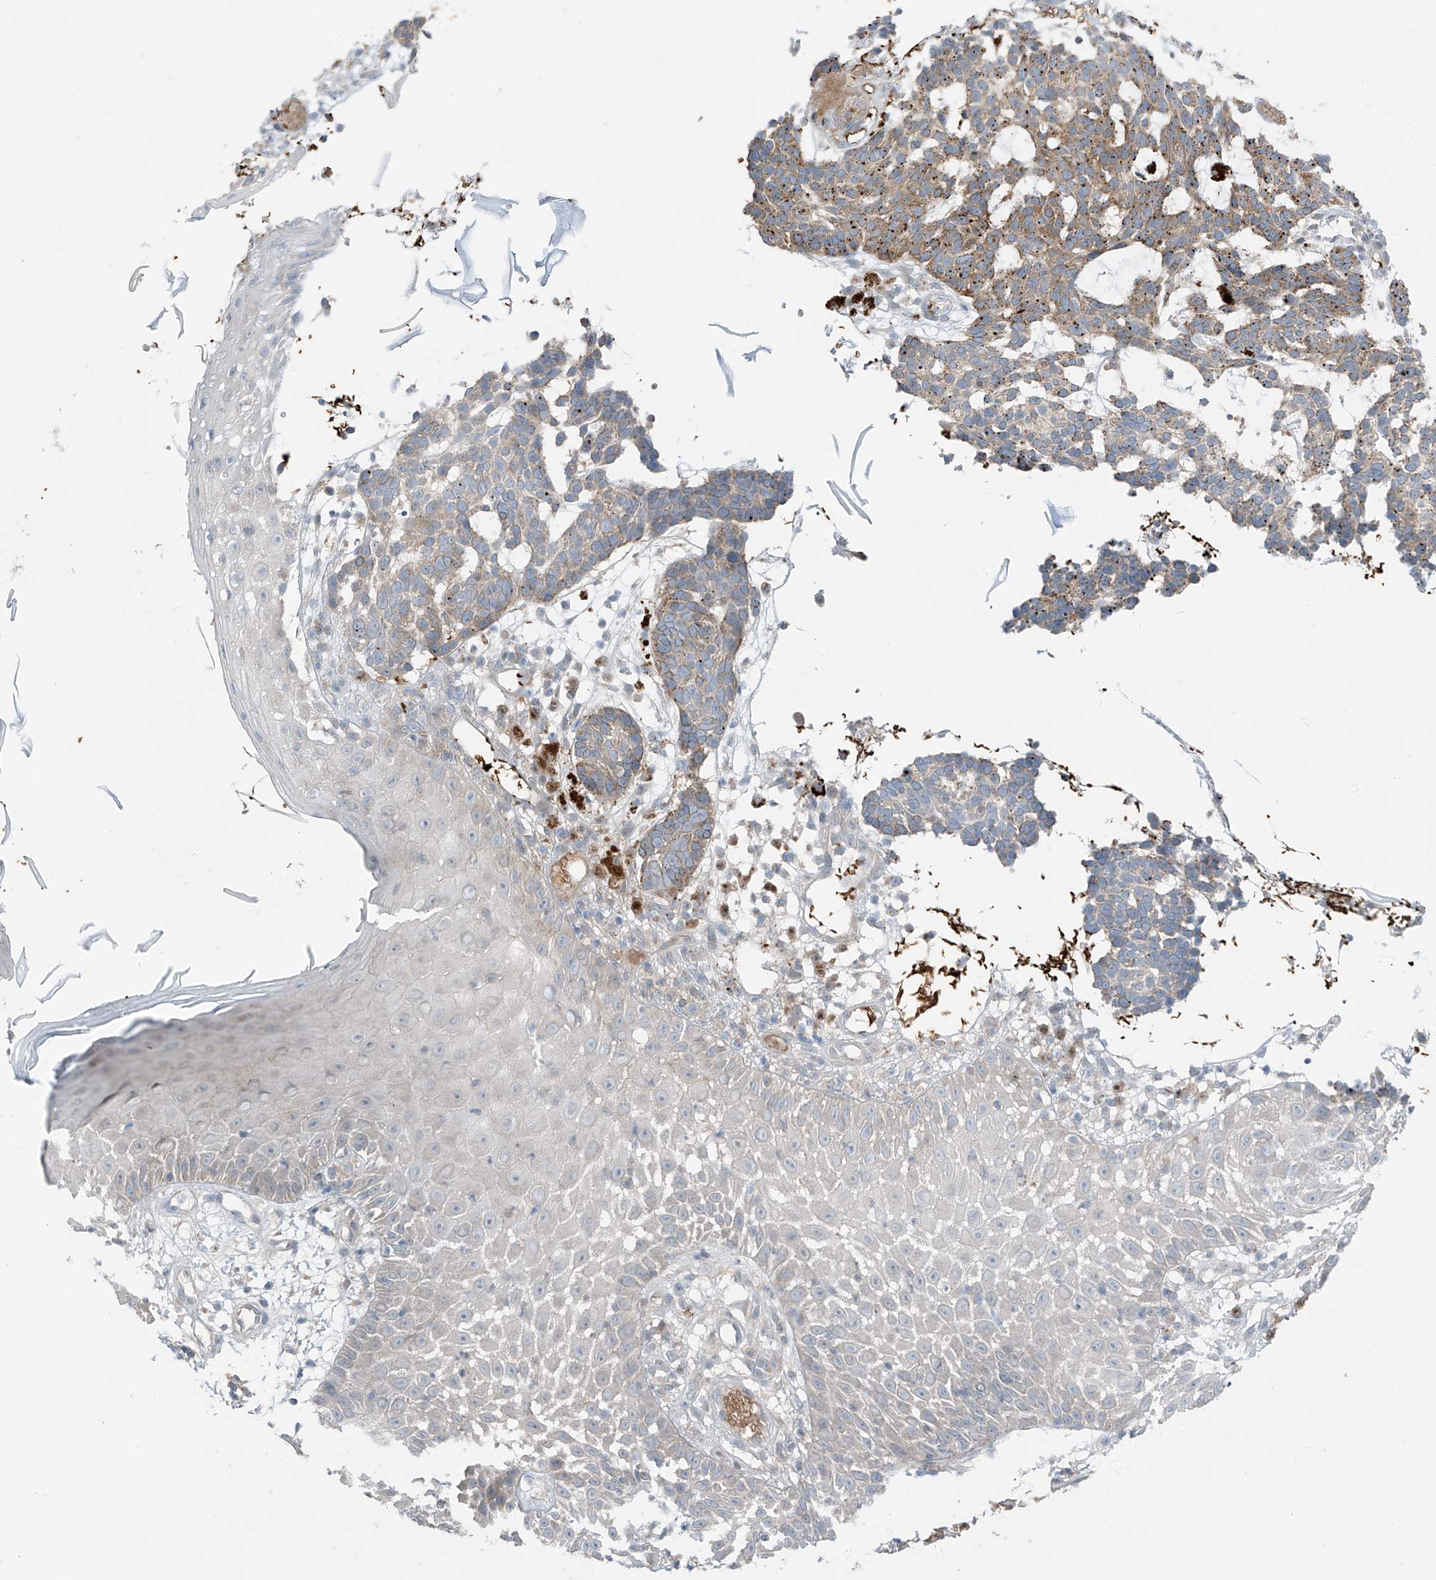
{"staining": {"intensity": "moderate", "quantity": "25%-75%", "location": "cytoplasmic/membranous"}, "tissue": "skin cancer", "cell_type": "Tumor cells", "image_type": "cancer", "snomed": [{"axis": "morphology", "description": "Basal cell carcinoma"}, {"axis": "topography", "description": "Skin"}], "caption": "Skin cancer (basal cell carcinoma) stained with IHC demonstrates moderate cytoplasmic/membranous expression in approximately 25%-75% of tumor cells.", "gene": "SLC12A6", "patient": {"sex": "male", "age": 85}}